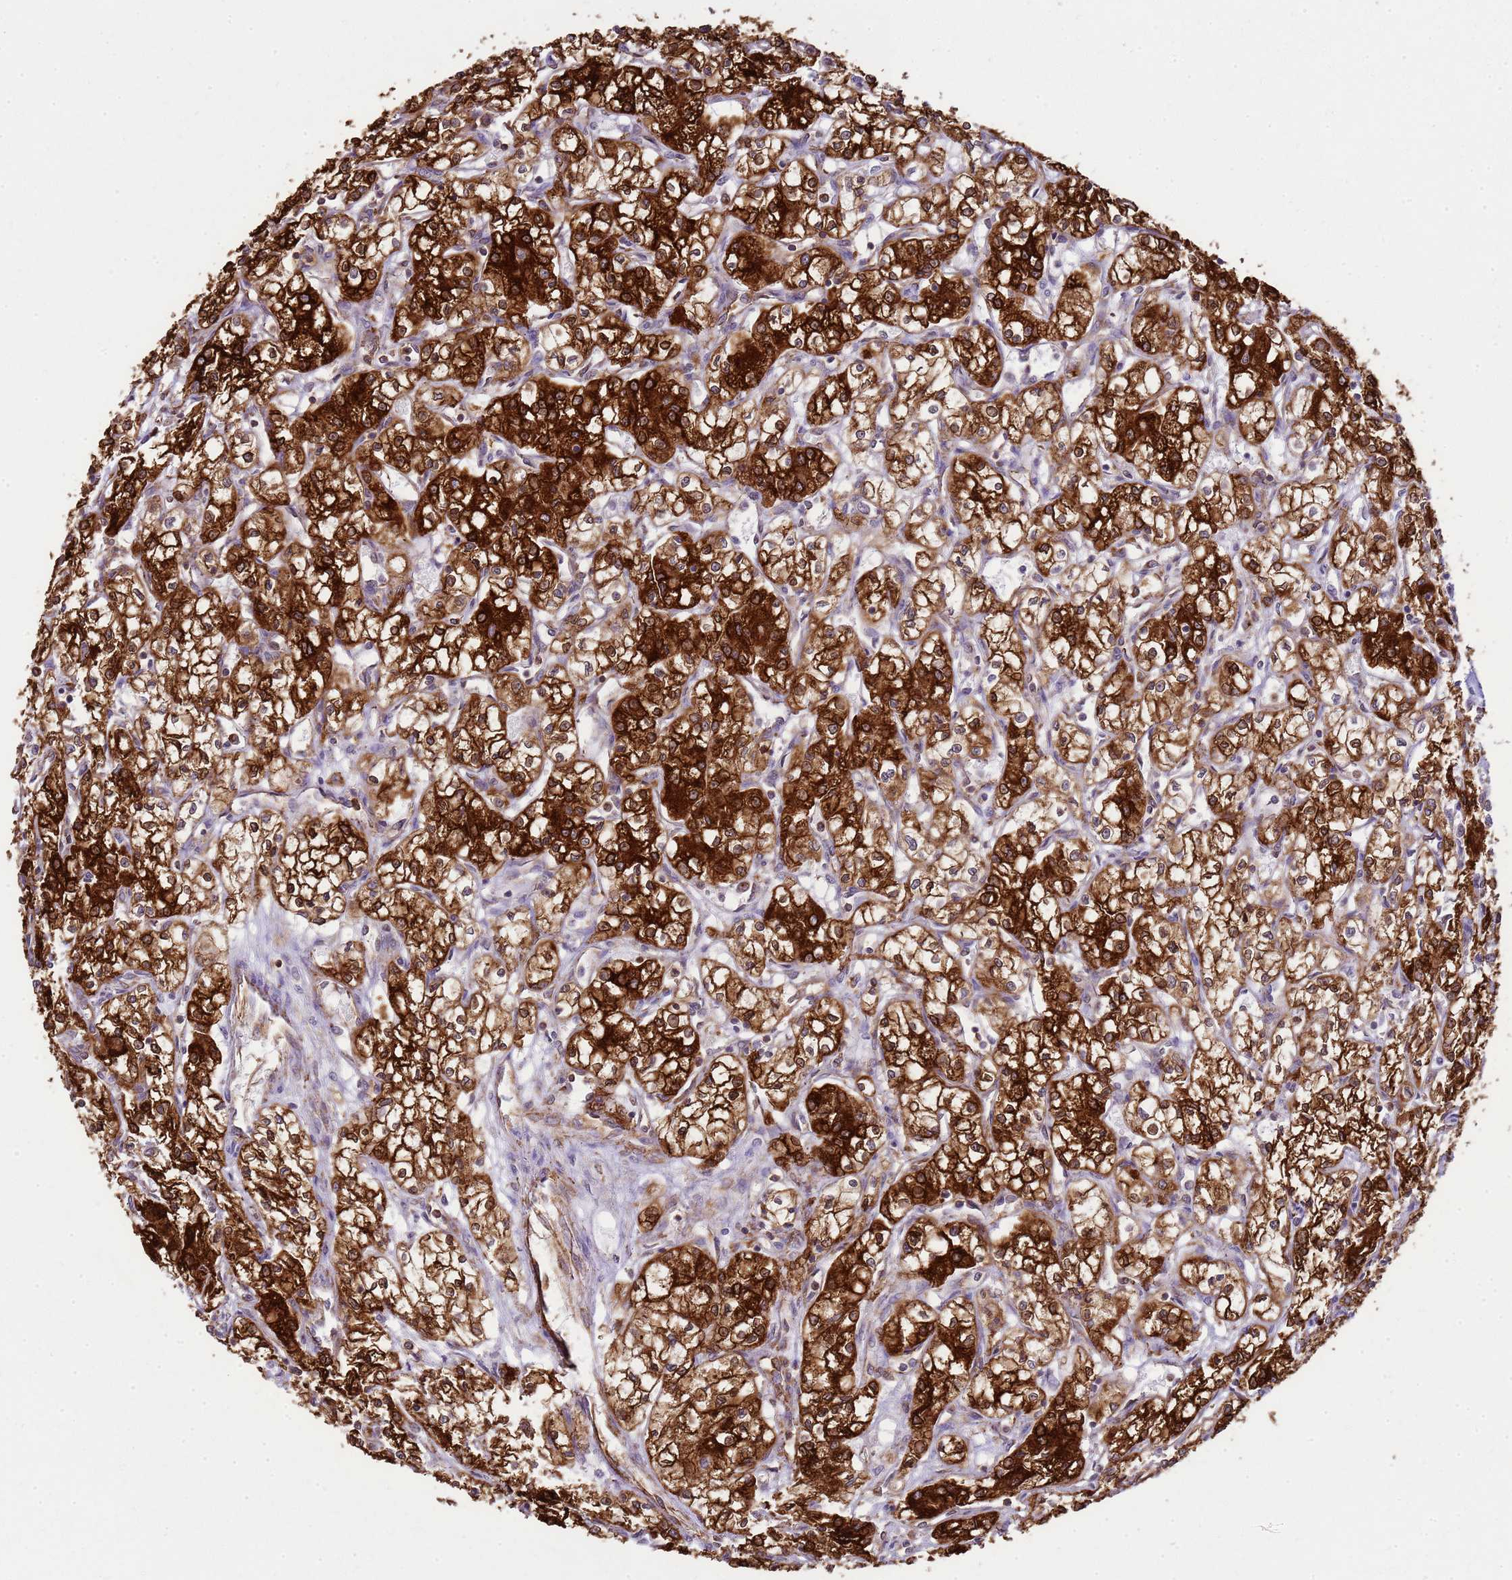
{"staining": {"intensity": "strong", "quantity": ">75%", "location": "cytoplasmic/membranous"}, "tissue": "renal cancer", "cell_type": "Tumor cells", "image_type": "cancer", "snomed": [{"axis": "morphology", "description": "Adenocarcinoma, NOS"}, {"axis": "topography", "description": "Kidney"}], "caption": "High-power microscopy captured an immunohistochemistry histopathology image of renal cancer (adenocarcinoma), revealing strong cytoplasmic/membranous positivity in about >75% of tumor cells.", "gene": "GABRE", "patient": {"sex": "male", "age": 59}}